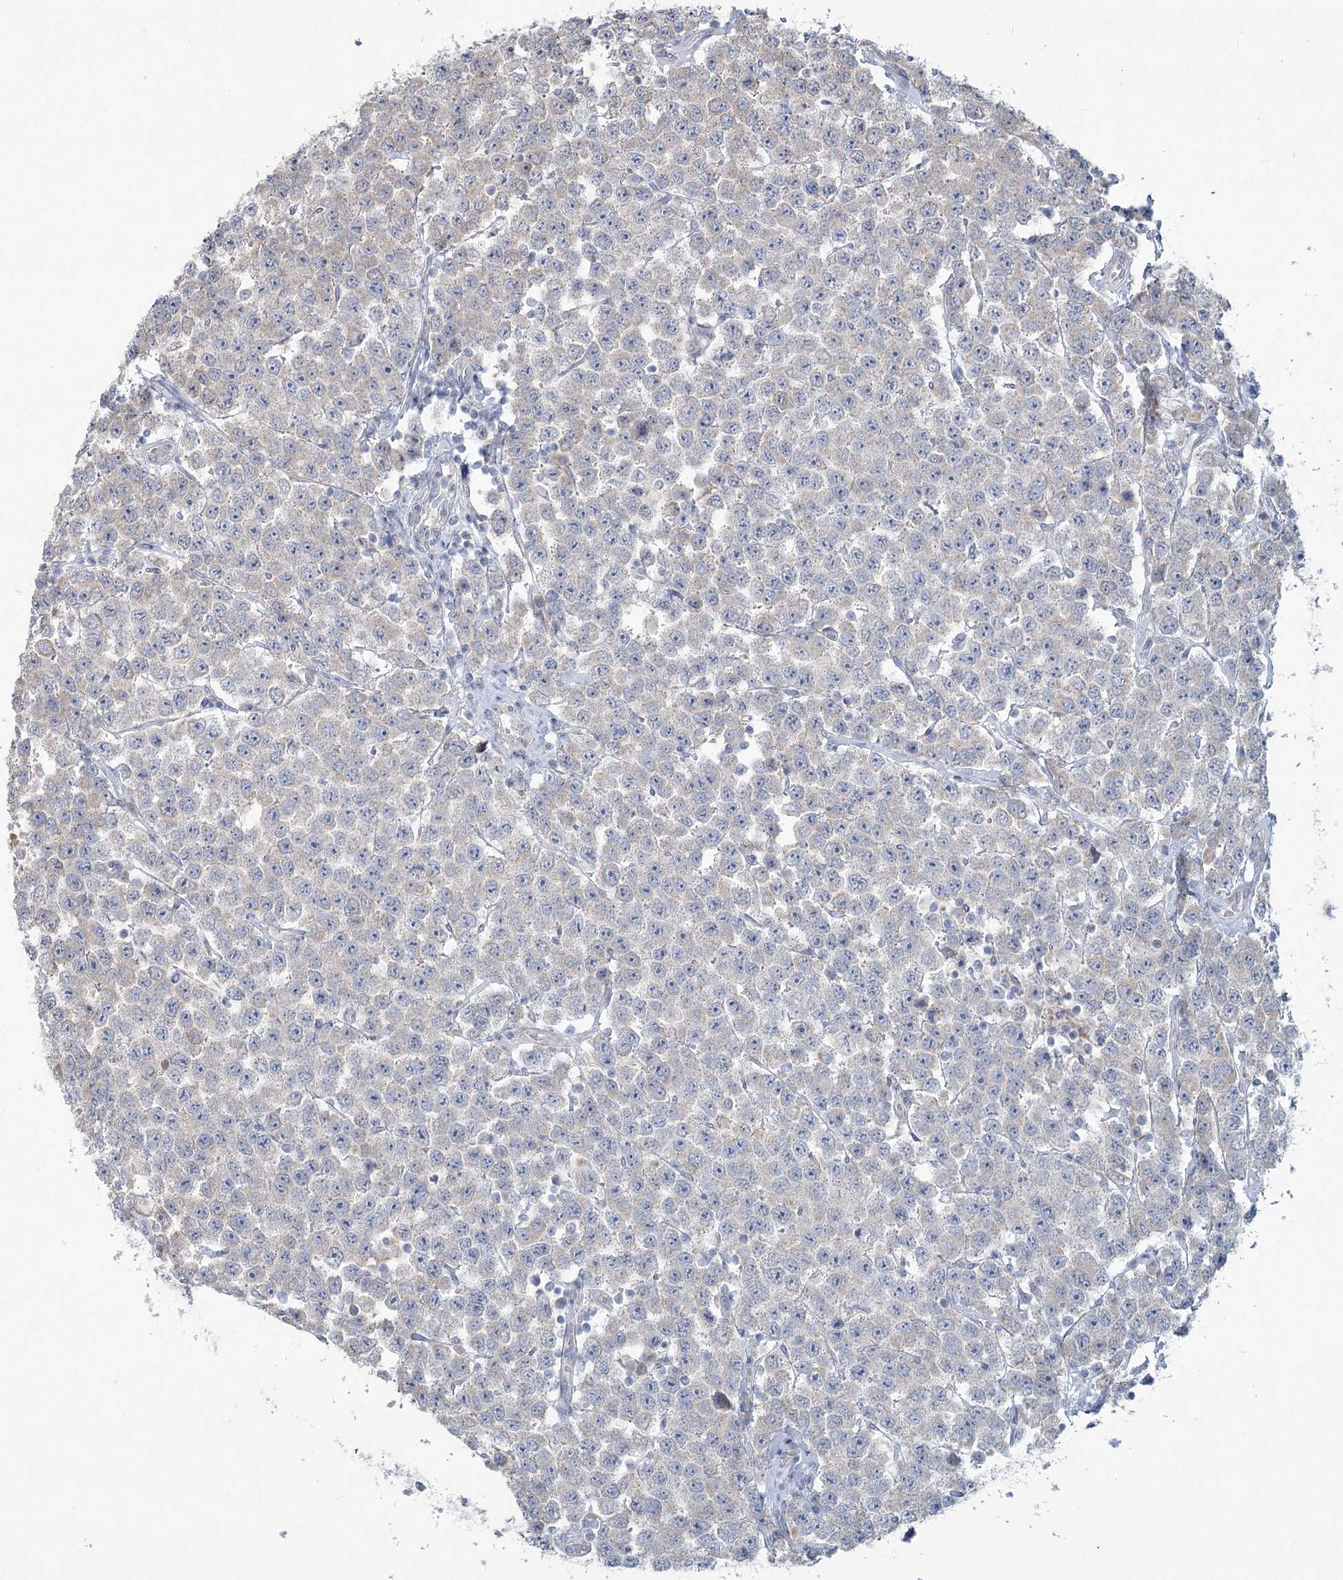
{"staining": {"intensity": "weak", "quantity": "<25%", "location": "cytoplasmic/membranous"}, "tissue": "testis cancer", "cell_type": "Tumor cells", "image_type": "cancer", "snomed": [{"axis": "morphology", "description": "Seminoma, NOS"}, {"axis": "topography", "description": "Testis"}], "caption": "Immunohistochemistry image of testis cancer (seminoma) stained for a protein (brown), which reveals no positivity in tumor cells.", "gene": "PLA2G12A", "patient": {"sex": "male", "age": 28}}